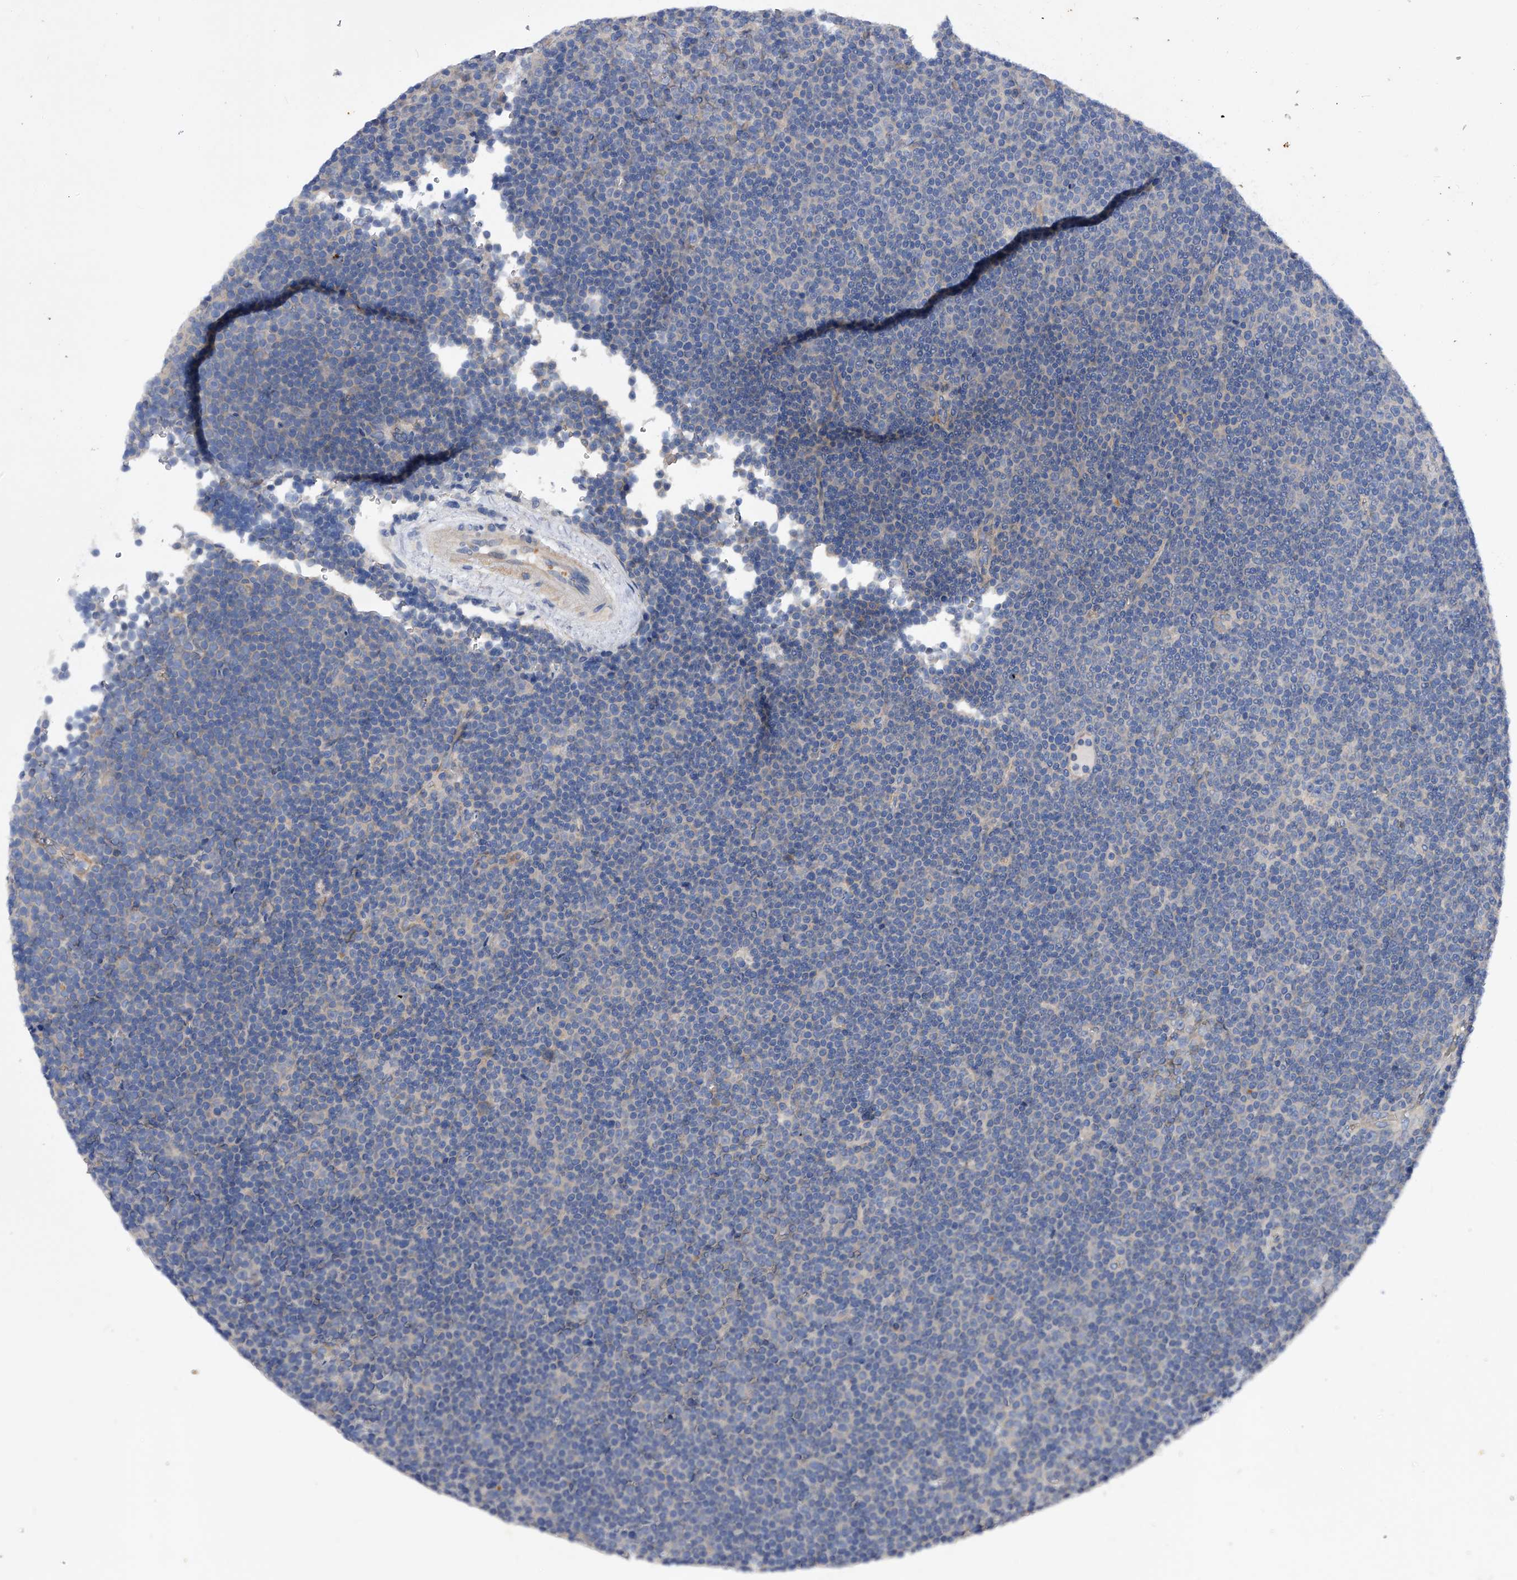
{"staining": {"intensity": "negative", "quantity": "none", "location": "none"}, "tissue": "lymphoma", "cell_type": "Tumor cells", "image_type": "cancer", "snomed": [{"axis": "morphology", "description": "Malignant lymphoma, non-Hodgkin's type, Low grade"}, {"axis": "topography", "description": "Lymph node"}], "caption": "An image of human lymphoma is negative for staining in tumor cells. The staining is performed using DAB (3,3'-diaminobenzidine) brown chromogen with nuclei counter-stained in using hematoxylin.", "gene": "PPP5C", "patient": {"sex": "female", "age": 67}}